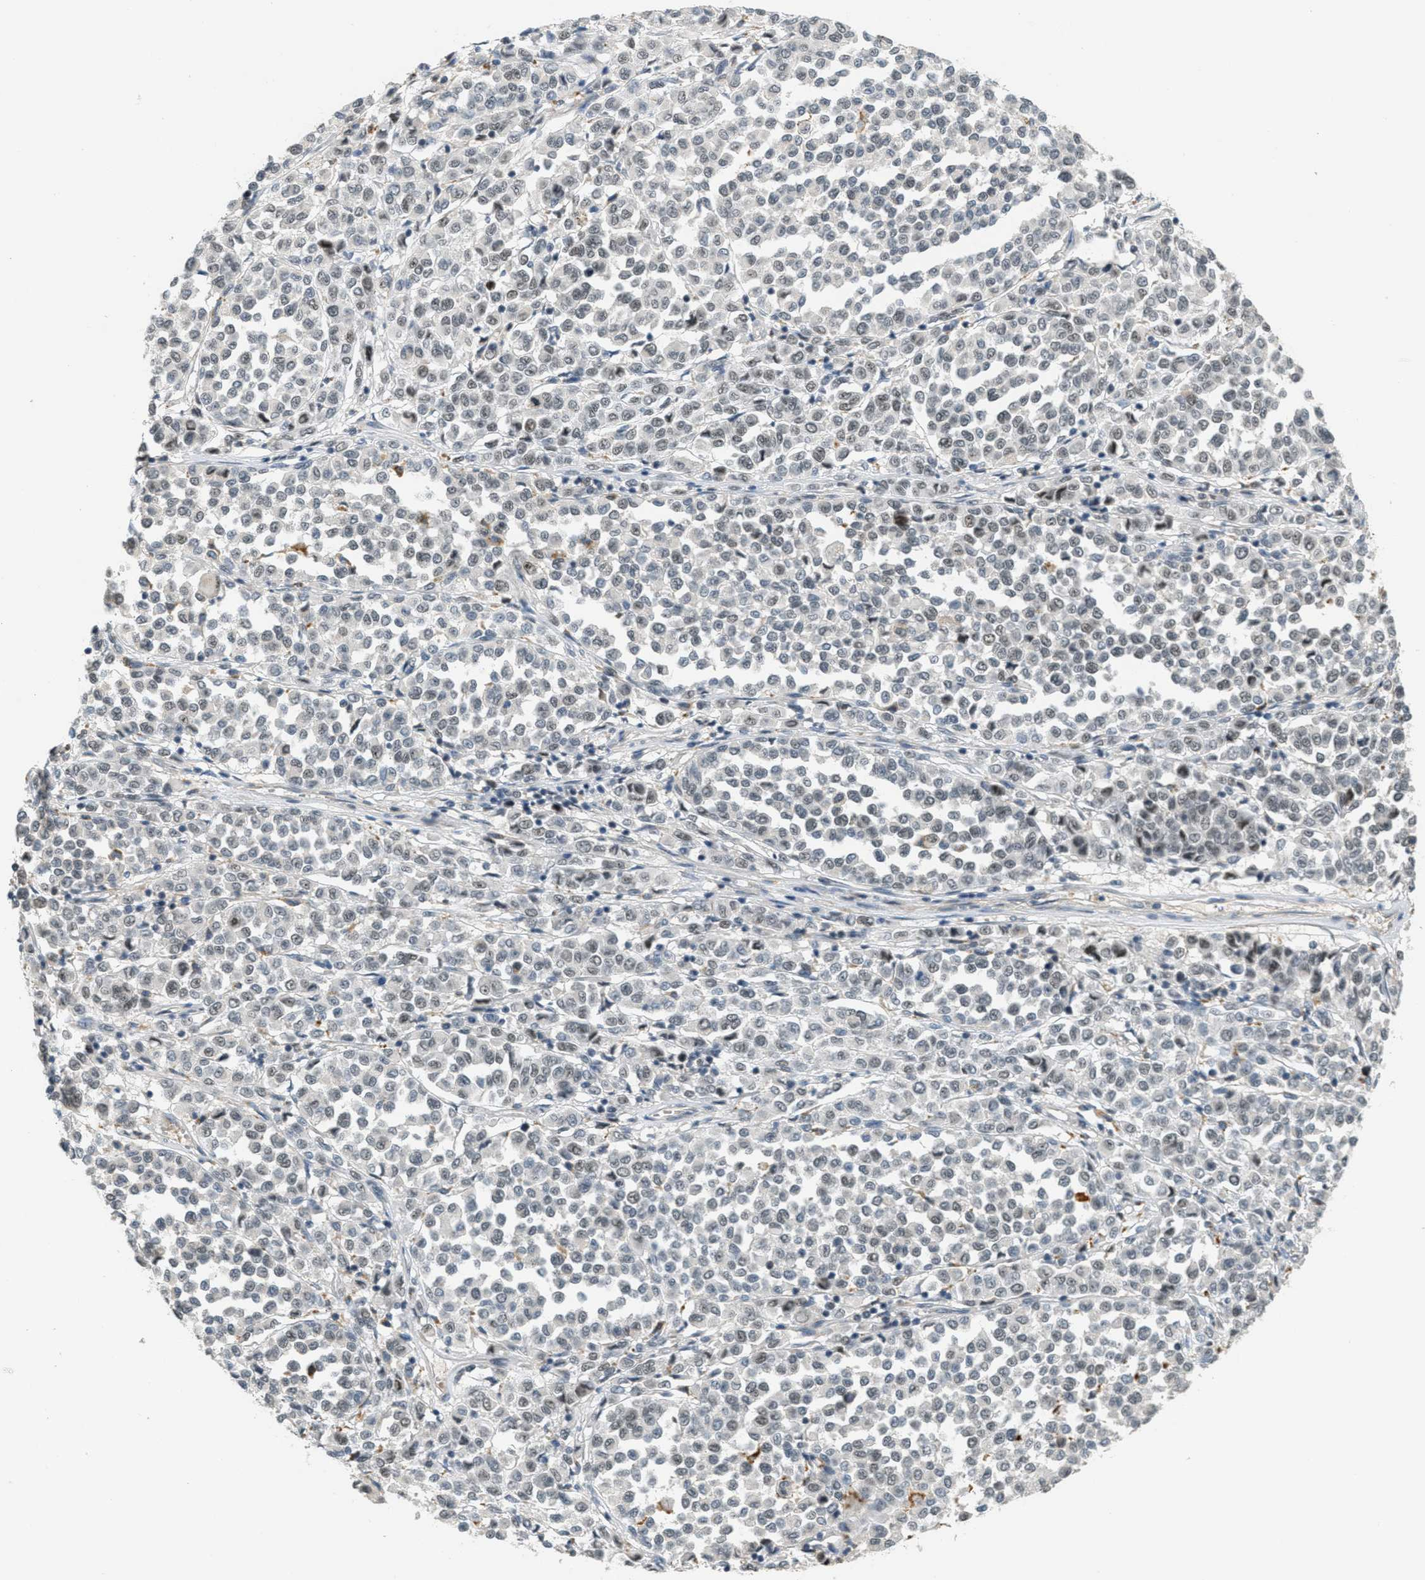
{"staining": {"intensity": "weak", "quantity": "25%-75%", "location": "cytoplasmic/membranous,nuclear"}, "tissue": "melanoma", "cell_type": "Tumor cells", "image_type": "cancer", "snomed": [{"axis": "morphology", "description": "Malignant melanoma, Metastatic site"}, {"axis": "topography", "description": "Pancreas"}], "caption": "Immunohistochemistry (IHC) of human malignant melanoma (metastatic site) displays low levels of weak cytoplasmic/membranous and nuclear expression in about 25%-75% of tumor cells. (Stains: DAB in brown, nuclei in blue, Microscopy: brightfield microscopy at high magnification).", "gene": "DDX47", "patient": {"sex": "female", "age": 30}}